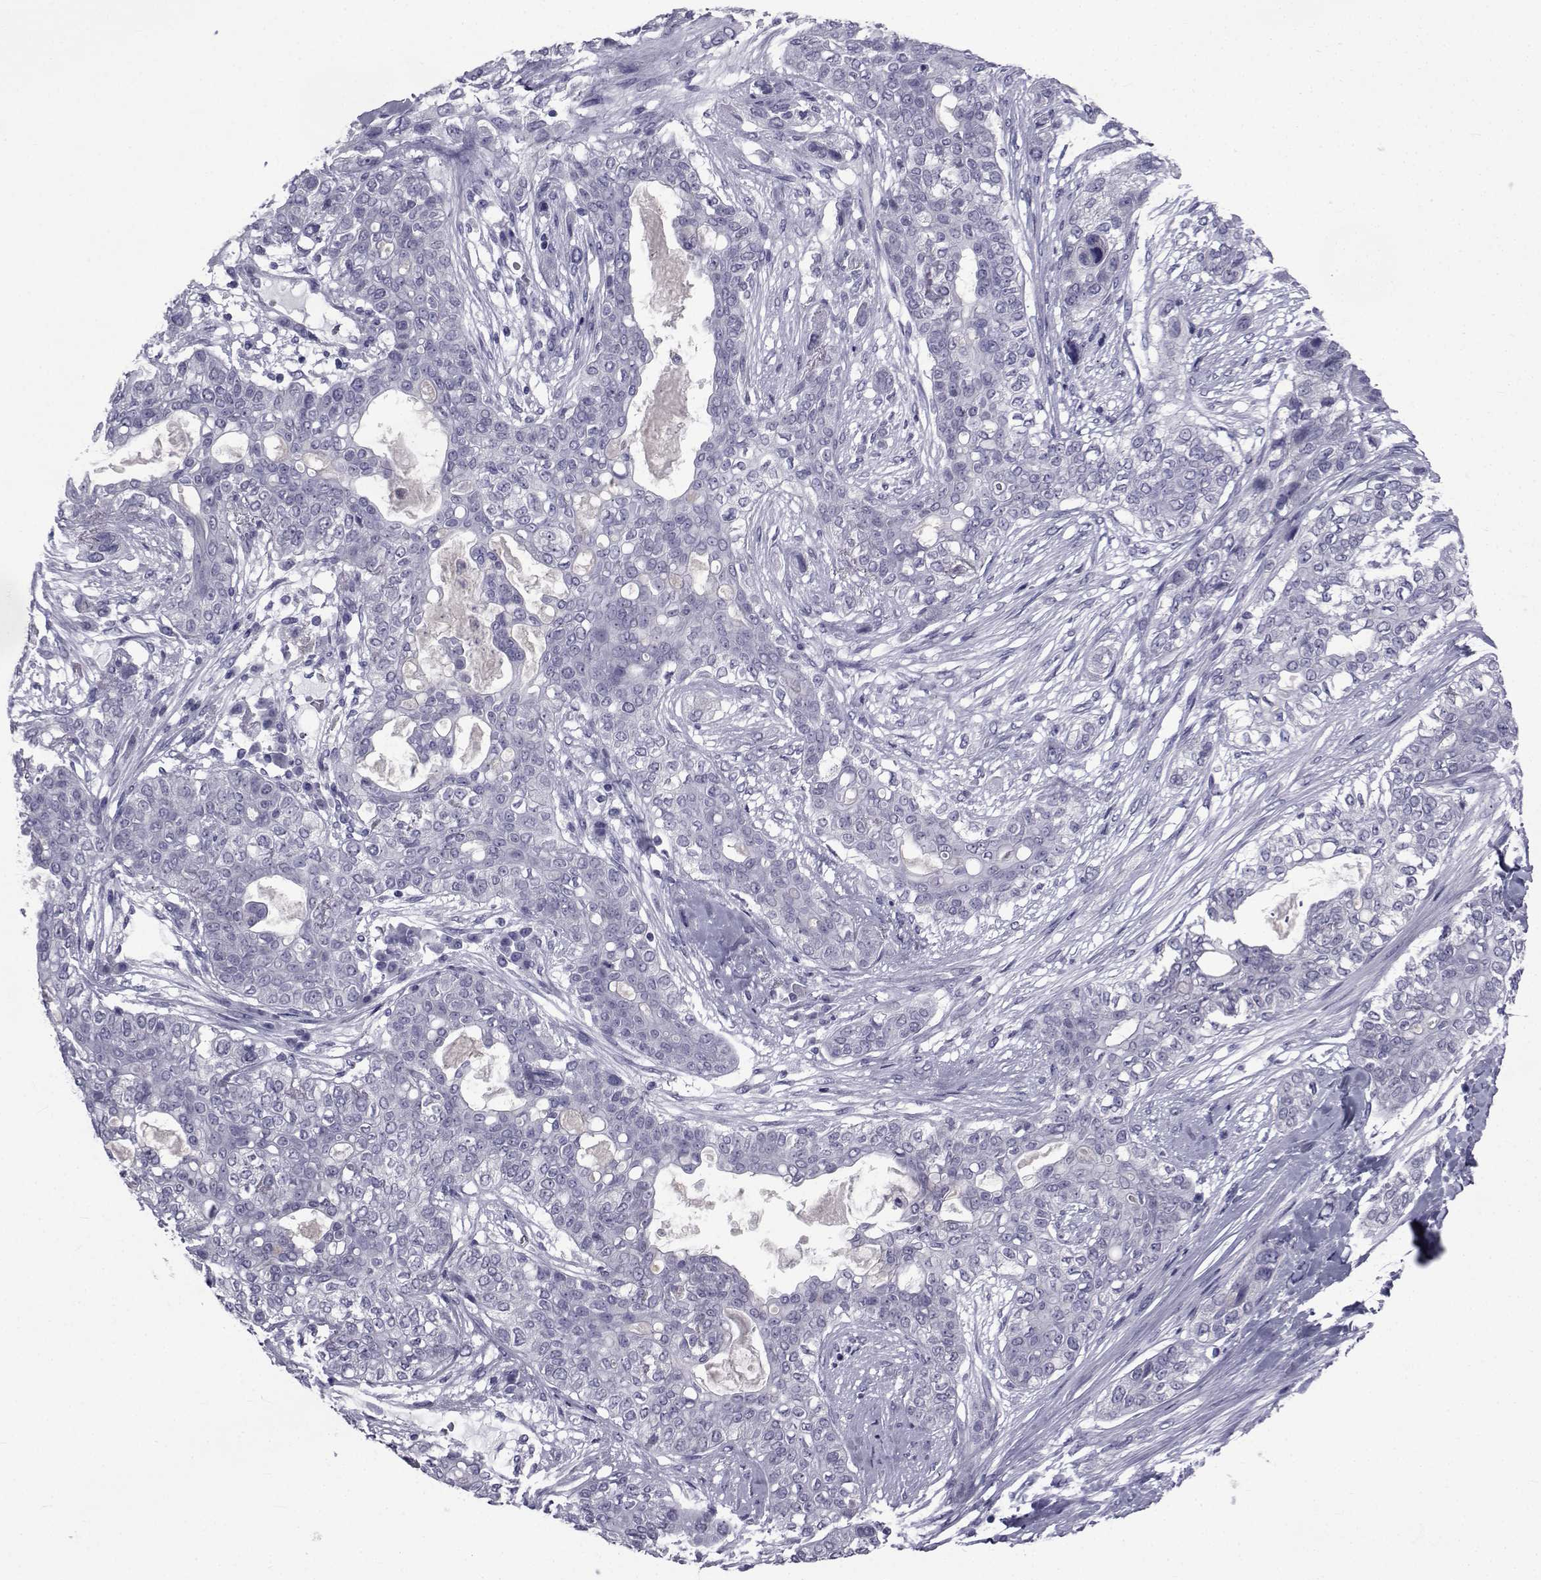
{"staining": {"intensity": "negative", "quantity": "none", "location": "none"}, "tissue": "lung cancer", "cell_type": "Tumor cells", "image_type": "cancer", "snomed": [{"axis": "morphology", "description": "Squamous cell carcinoma, NOS"}, {"axis": "topography", "description": "Lung"}], "caption": "IHC image of lung squamous cell carcinoma stained for a protein (brown), which demonstrates no staining in tumor cells.", "gene": "PDE6H", "patient": {"sex": "female", "age": 70}}